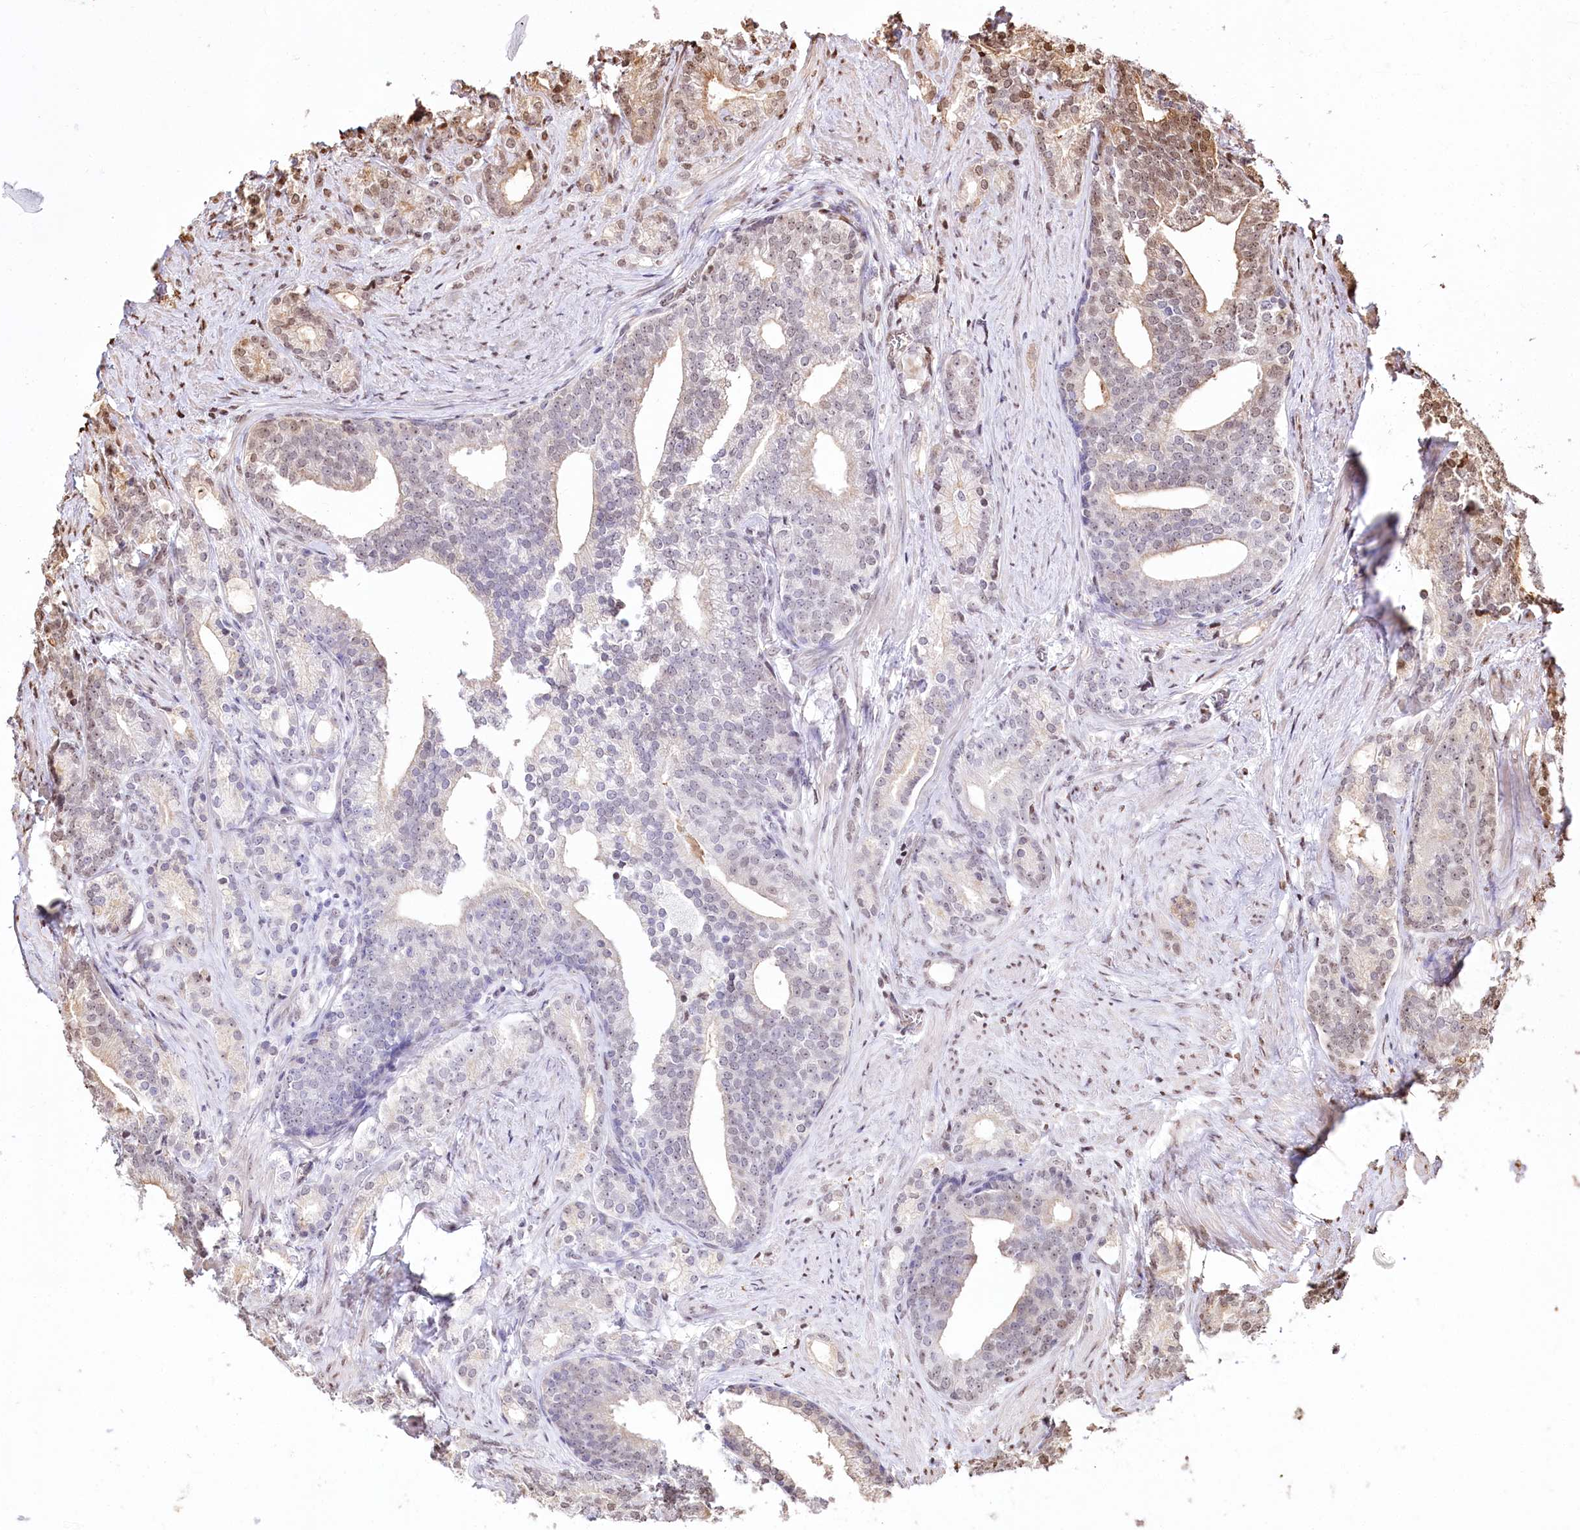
{"staining": {"intensity": "weak", "quantity": "<25%", "location": "cytoplasmic/membranous,nuclear"}, "tissue": "prostate cancer", "cell_type": "Tumor cells", "image_type": "cancer", "snomed": [{"axis": "morphology", "description": "Adenocarcinoma, Low grade"}, {"axis": "topography", "description": "Prostate"}], "caption": "Tumor cells are negative for protein expression in human prostate low-grade adenocarcinoma.", "gene": "PTMS", "patient": {"sex": "male", "age": 71}}